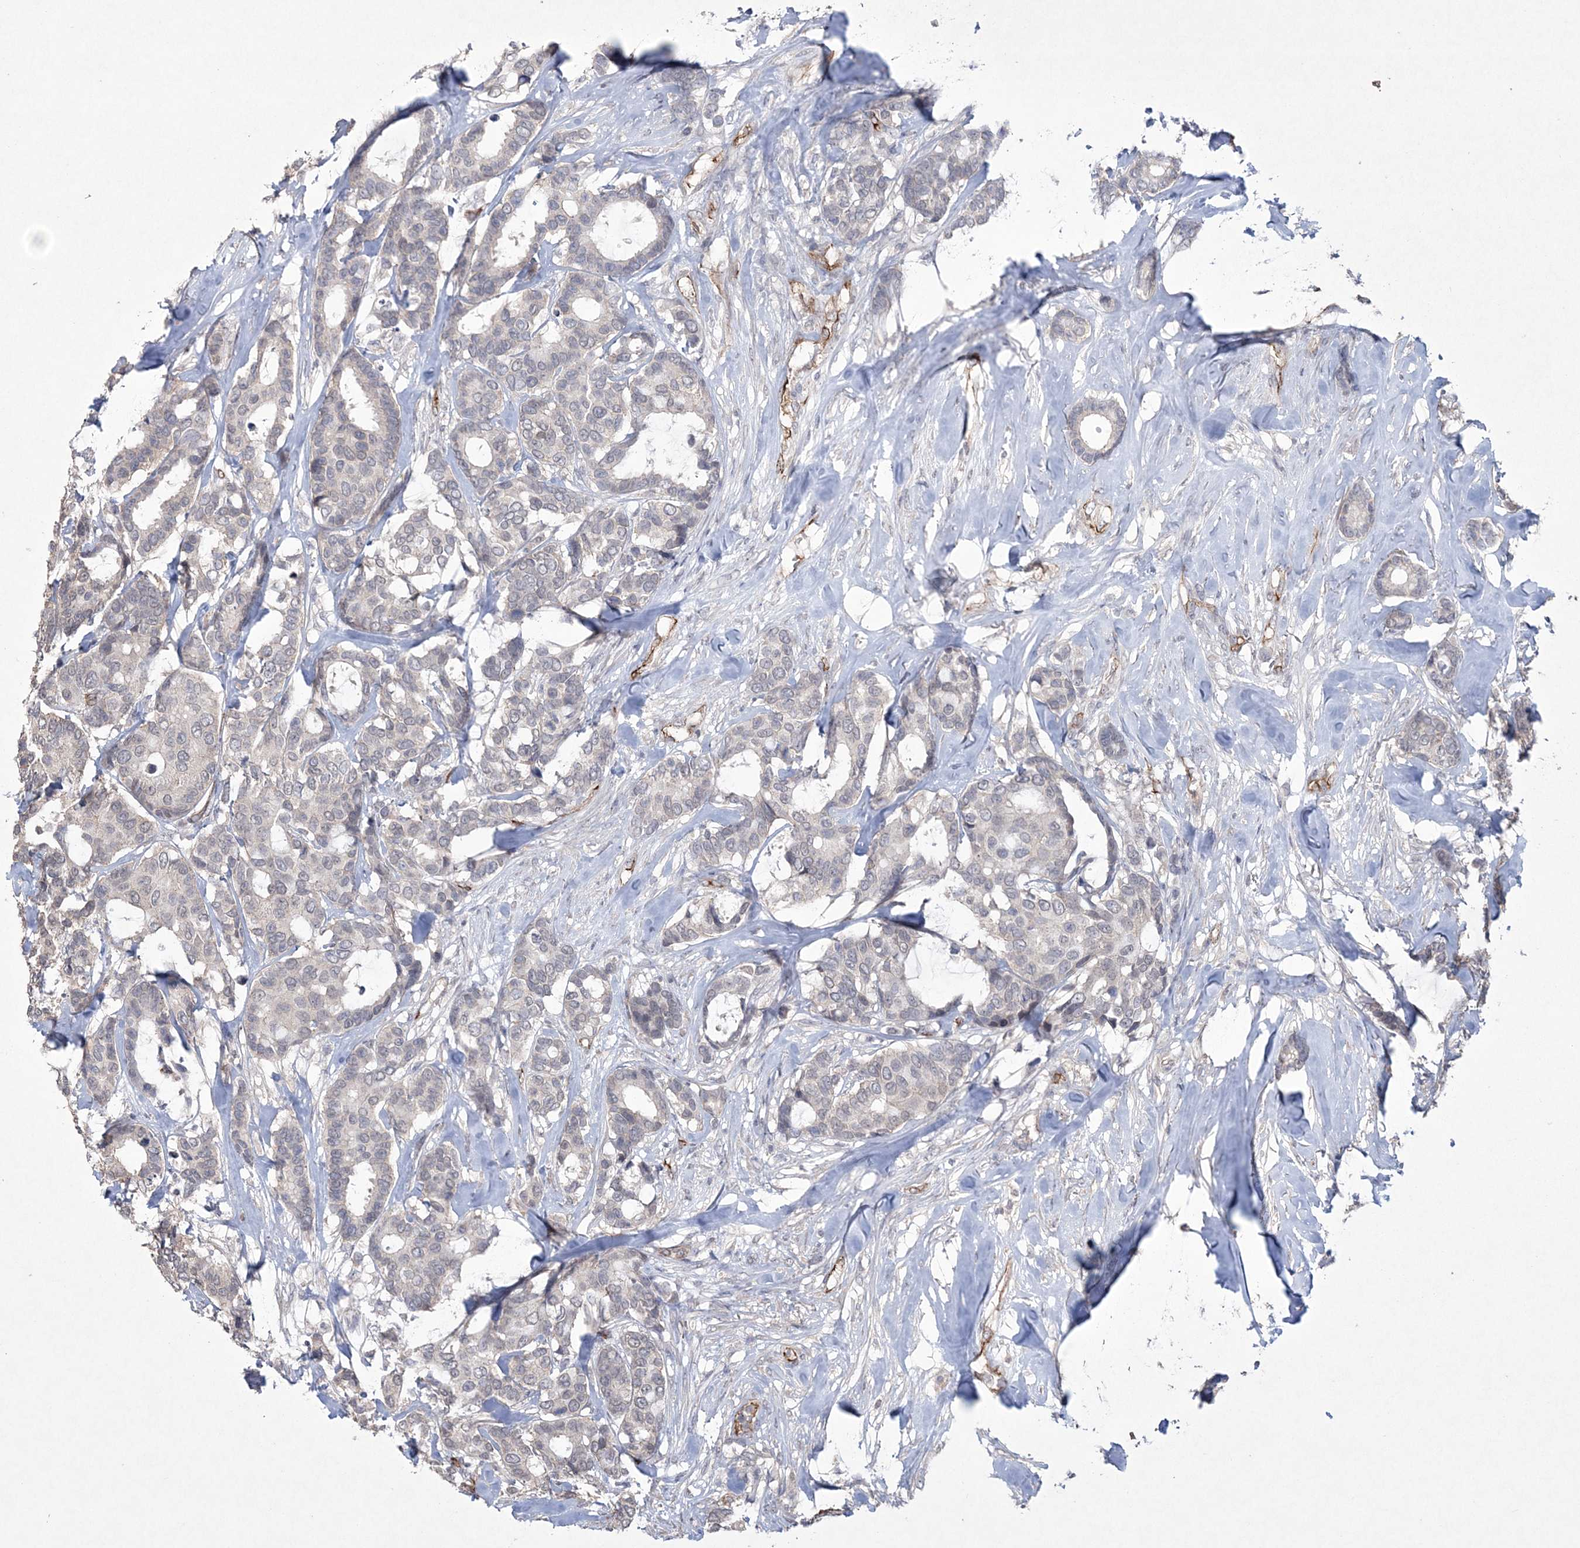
{"staining": {"intensity": "negative", "quantity": "none", "location": "none"}, "tissue": "breast cancer", "cell_type": "Tumor cells", "image_type": "cancer", "snomed": [{"axis": "morphology", "description": "Duct carcinoma"}, {"axis": "topography", "description": "Breast"}], "caption": "Immunohistochemistry of intraductal carcinoma (breast) reveals no staining in tumor cells. (DAB (3,3'-diaminobenzidine) immunohistochemistry, high magnification).", "gene": "DPCD", "patient": {"sex": "female", "age": 87}}